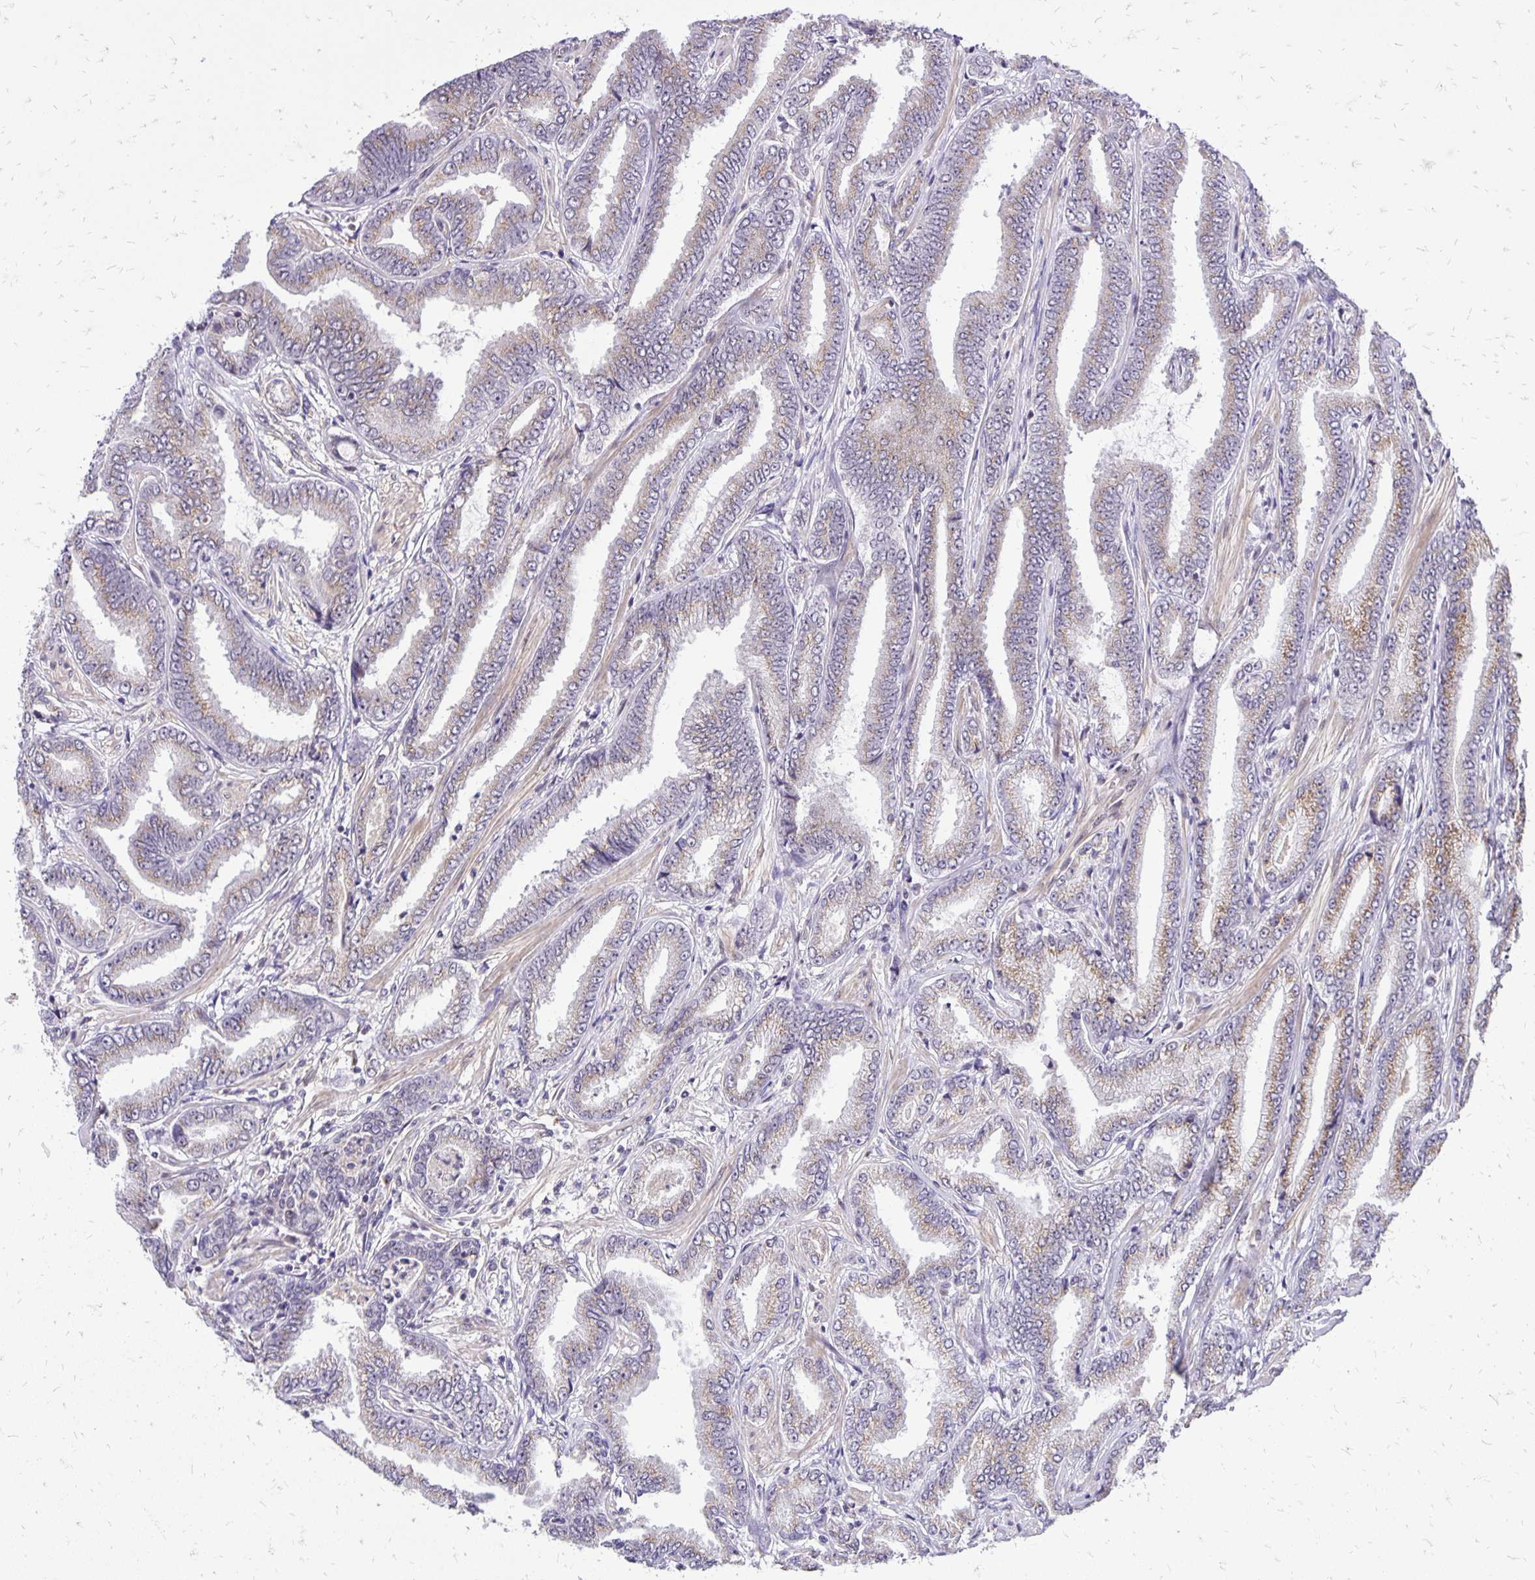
{"staining": {"intensity": "weak", "quantity": "<25%", "location": "cytoplasmic/membranous"}, "tissue": "prostate cancer", "cell_type": "Tumor cells", "image_type": "cancer", "snomed": [{"axis": "morphology", "description": "Adenocarcinoma, Low grade"}, {"axis": "topography", "description": "Prostate"}], "caption": "The photomicrograph displays no significant positivity in tumor cells of prostate cancer (low-grade adenocarcinoma).", "gene": "GOLGA5", "patient": {"sex": "male", "age": 55}}